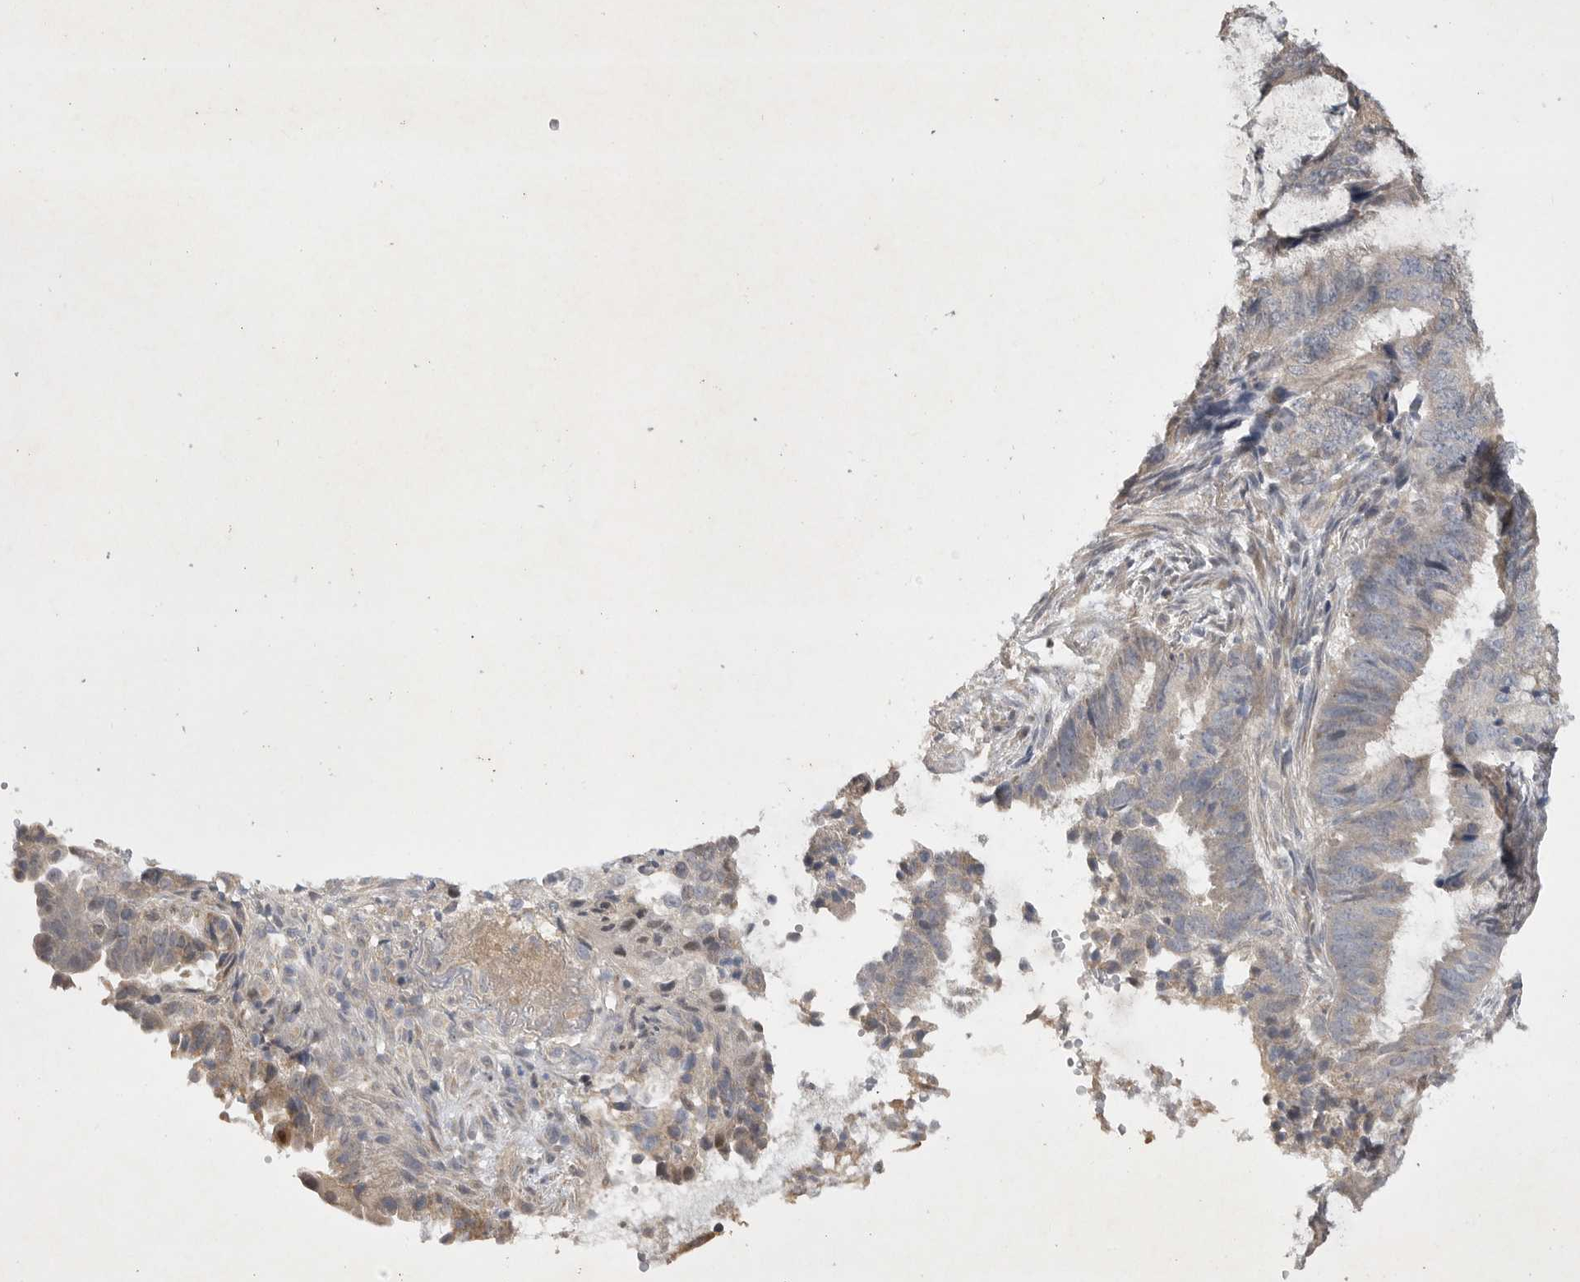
{"staining": {"intensity": "negative", "quantity": "none", "location": "none"}, "tissue": "endometrial cancer", "cell_type": "Tumor cells", "image_type": "cancer", "snomed": [{"axis": "morphology", "description": "Adenocarcinoma, NOS"}, {"axis": "topography", "description": "Endometrium"}], "caption": "Tumor cells show no significant protein staining in endometrial cancer (adenocarcinoma).", "gene": "EDEM3", "patient": {"sex": "female", "age": 49}}